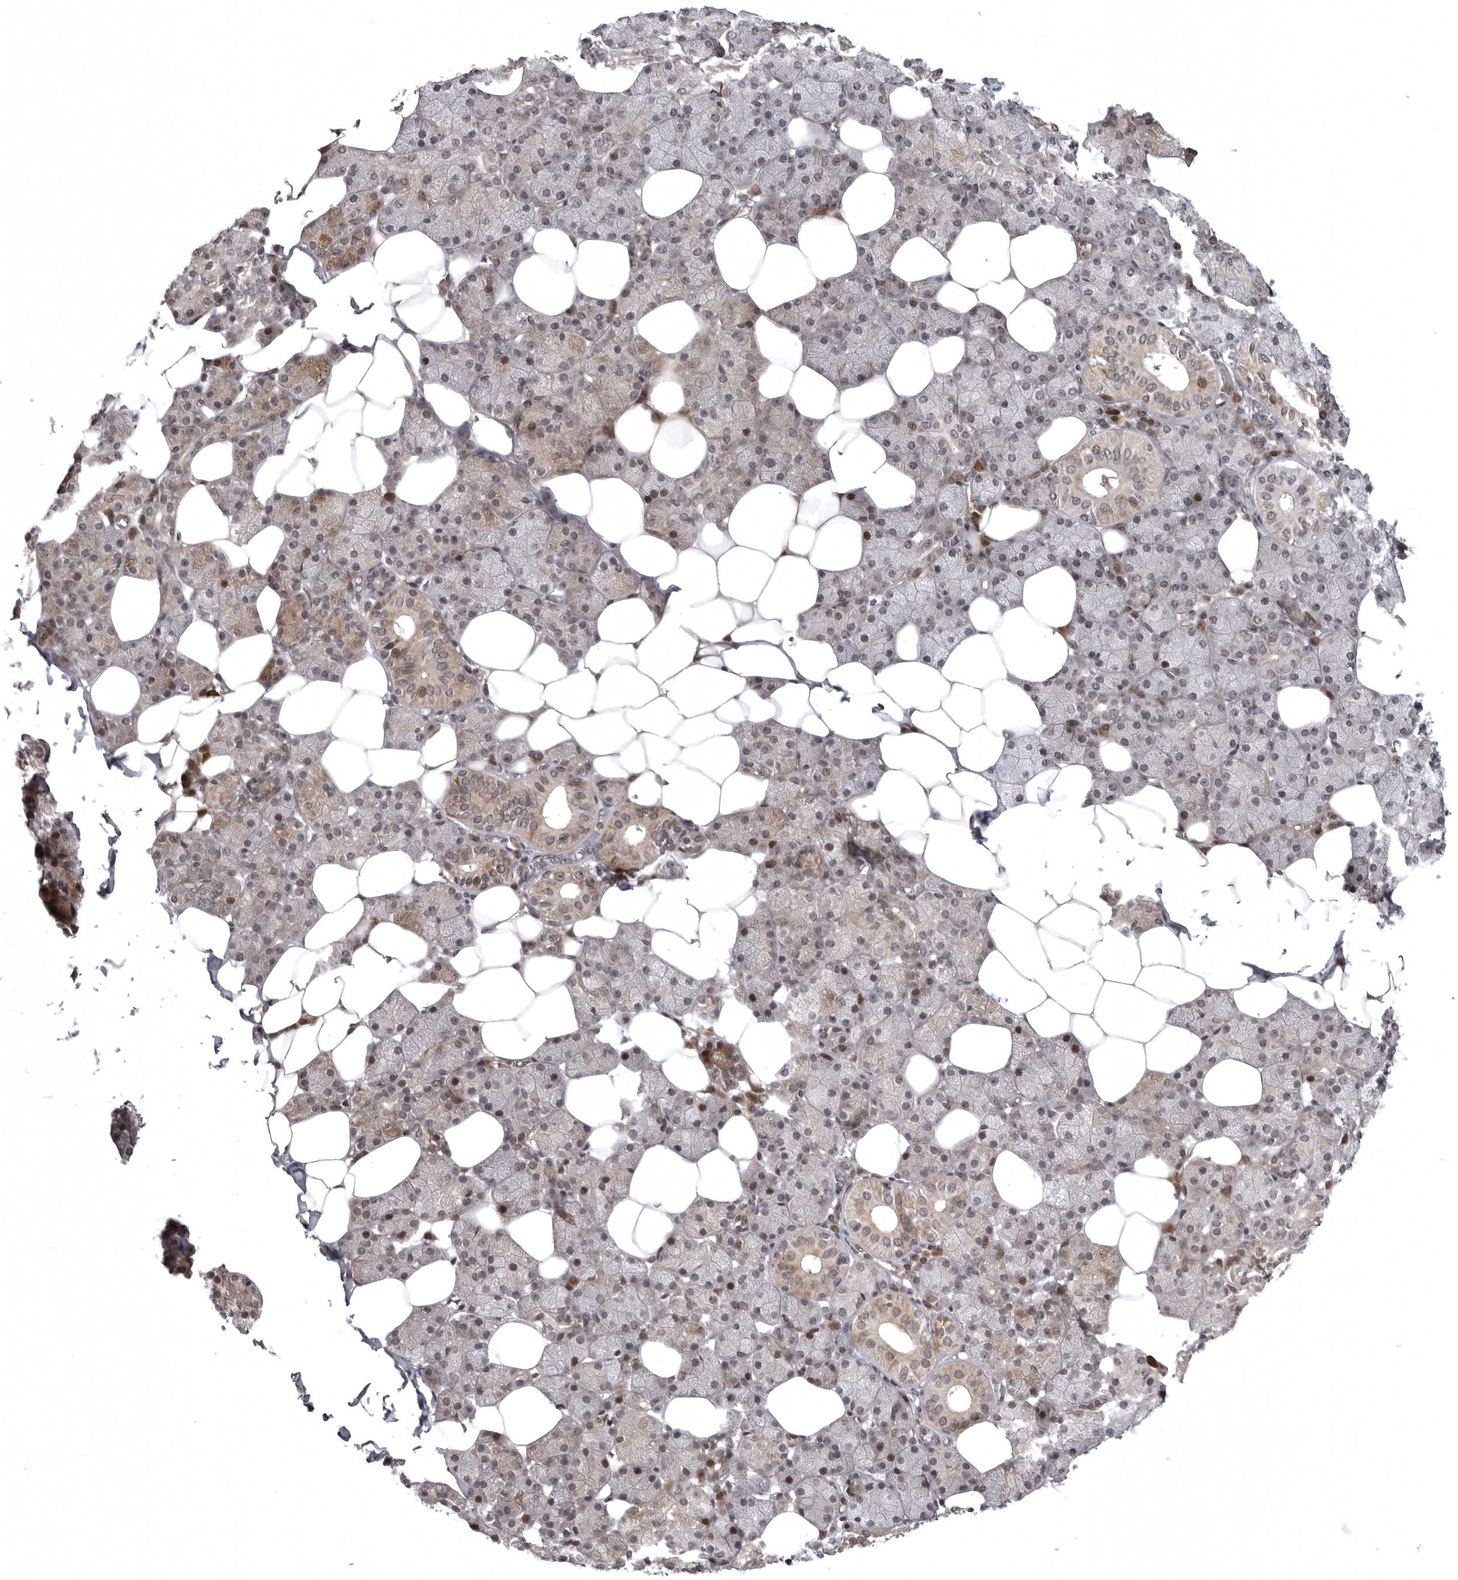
{"staining": {"intensity": "moderate", "quantity": "25%-75%", "location": "cytoplasmic/membranous,nuclear"}, "tissue": "salivary gland", "cell_type": "Glandular cells", "image_type": "normal", "snomed": [{"axis": "morphology", "description": "Normal tissue, NOS"}, {"axis": "topography", "description": "Salivary gland"}], "caption": "Salivary gland stained with a brown dye demonstrates moderate cytoplasmic/membranous,nuclear positive expression in approximately 25%-75% of glandular cells.", "gene": "SNX16", "patient": {"sex": "female", "age": 33}}